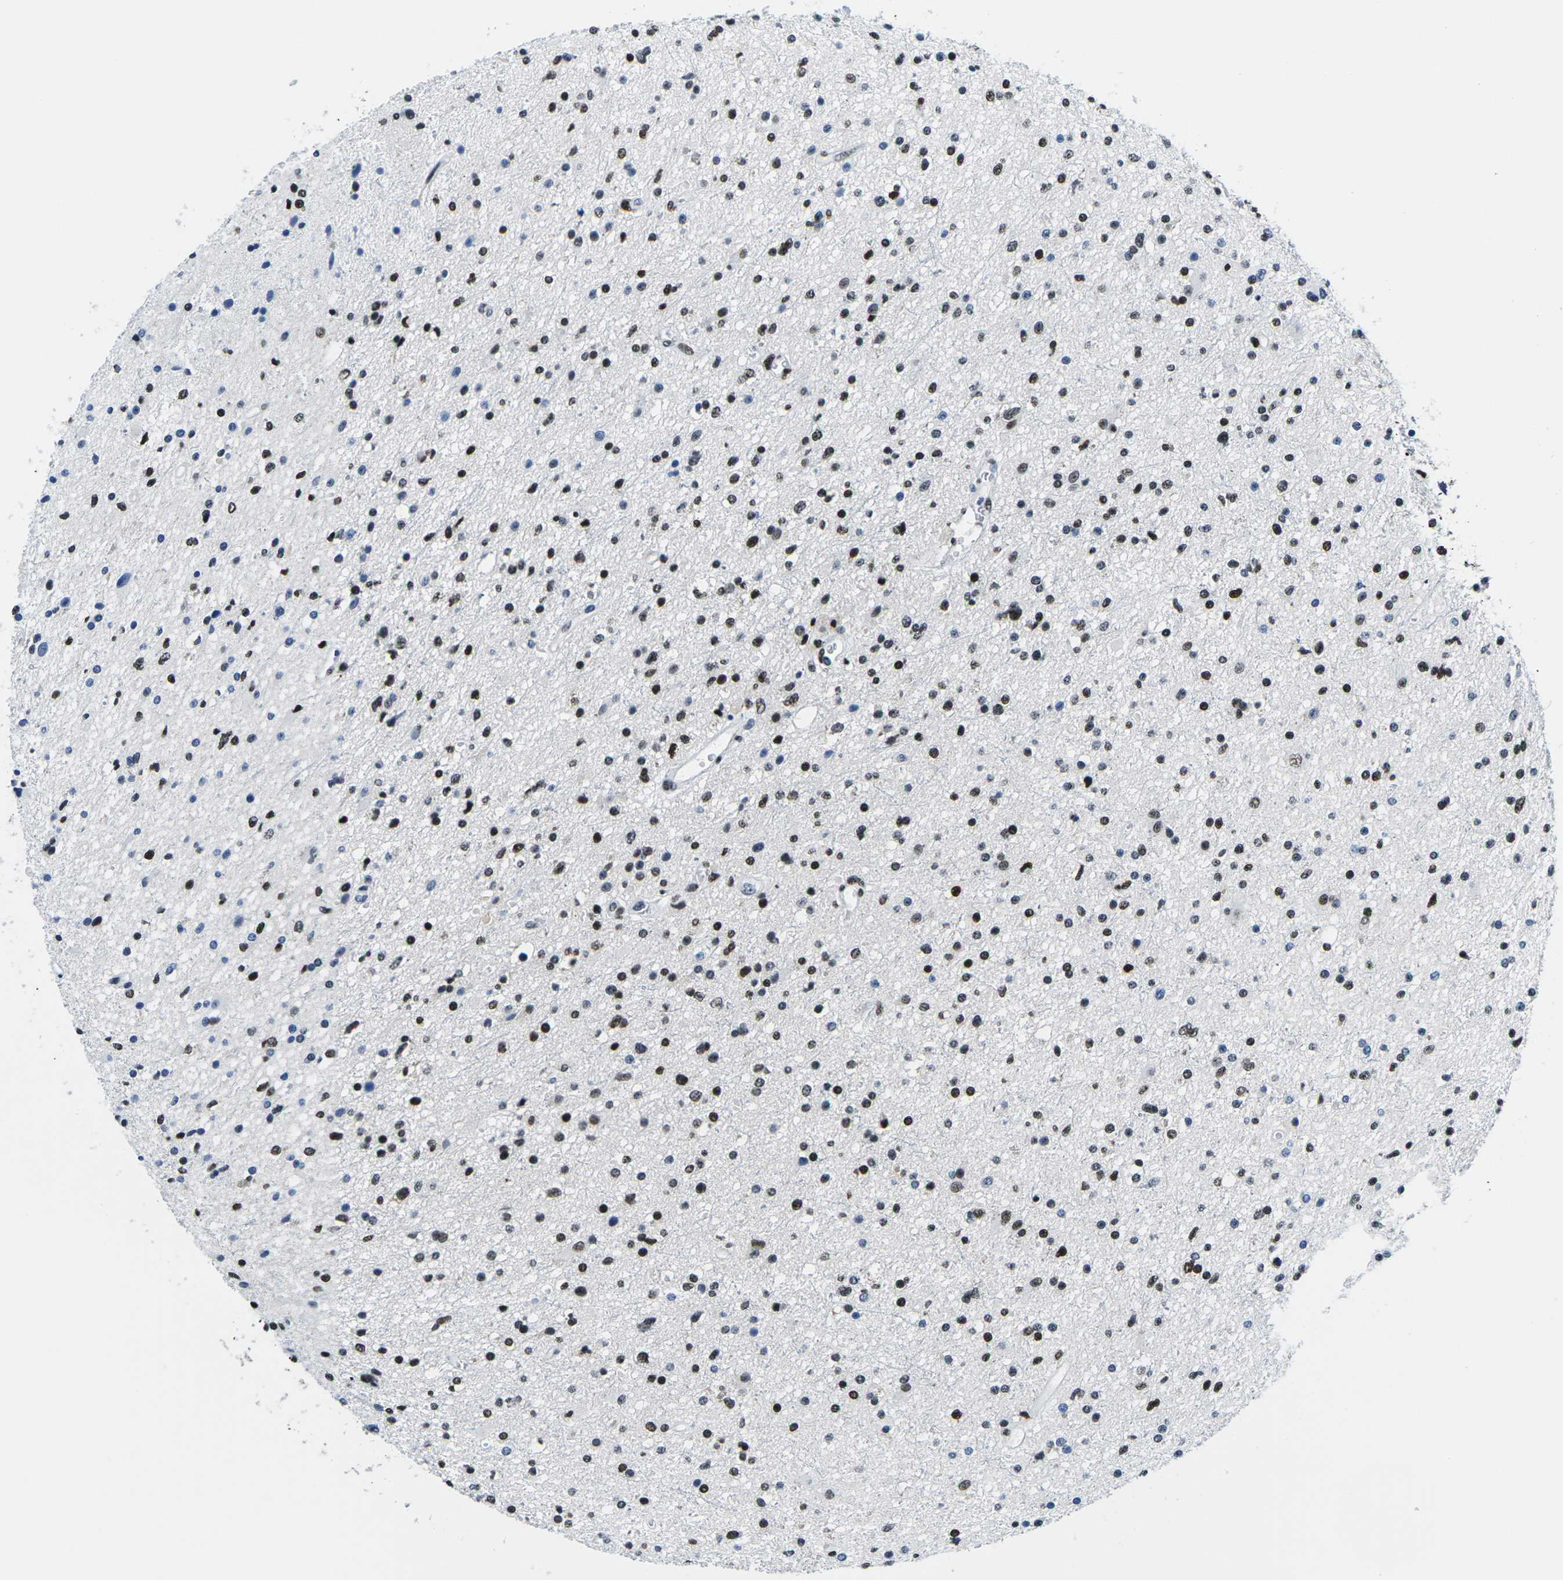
{"staining": {"intensity": "strong", "quantity": "25%-75%", "location": "nuclear"}, "tissue": "glioma", "cell_type": "Tumor cells", "image_type": "cancer", "snomed": [{"axis": "morphology", "description": "Glioma, malignant, High grade"}, {"axis": "topography", "description": "Brain"}], "caption": "Strong nuclear staining for a protein is appreciated in approximately 25%-75% of tumor cells of glioma using IHC.", "gene": "ATF1", "patient": {"sex": "male", "age": 33}}